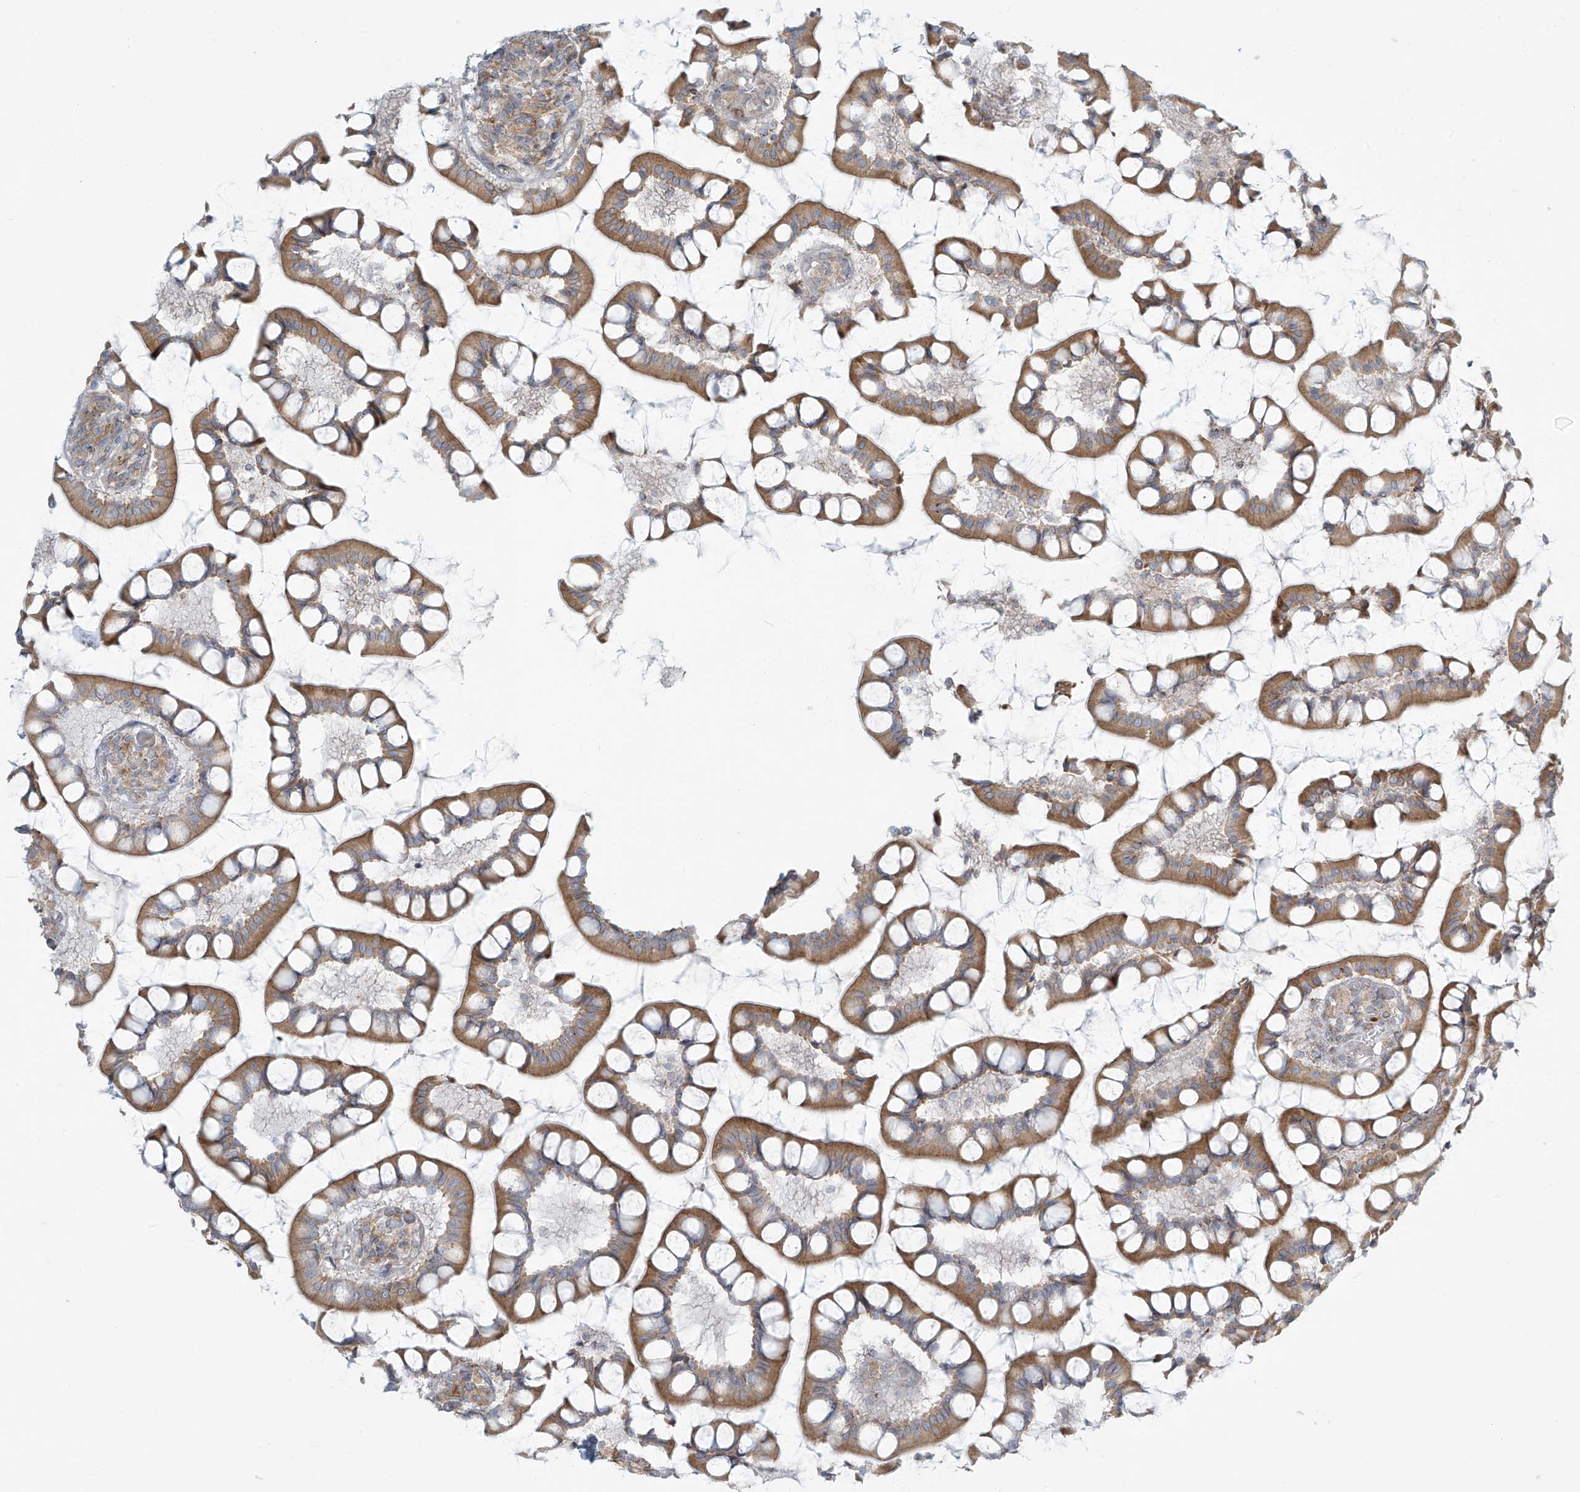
{"staining": {"intensity": "moderate", "quantity": ">75%", "location": "cytoplasmic/membranous"}, "tissue": "small intestine", "cell_type": "Glandular cells", "image_type": "normal", "snomed": [{"axis": "morphology", "description": "Normal tissue, NOS"}, {"axis": "topography", "description": "Small intestine"}], "caption": "Small intestine stained for a protein demonstrates moderate cytoplasmic/membranous positivity in glandular cells.", "gene": "LZTS3", "patient": {"sex": "male", "age": 52}}